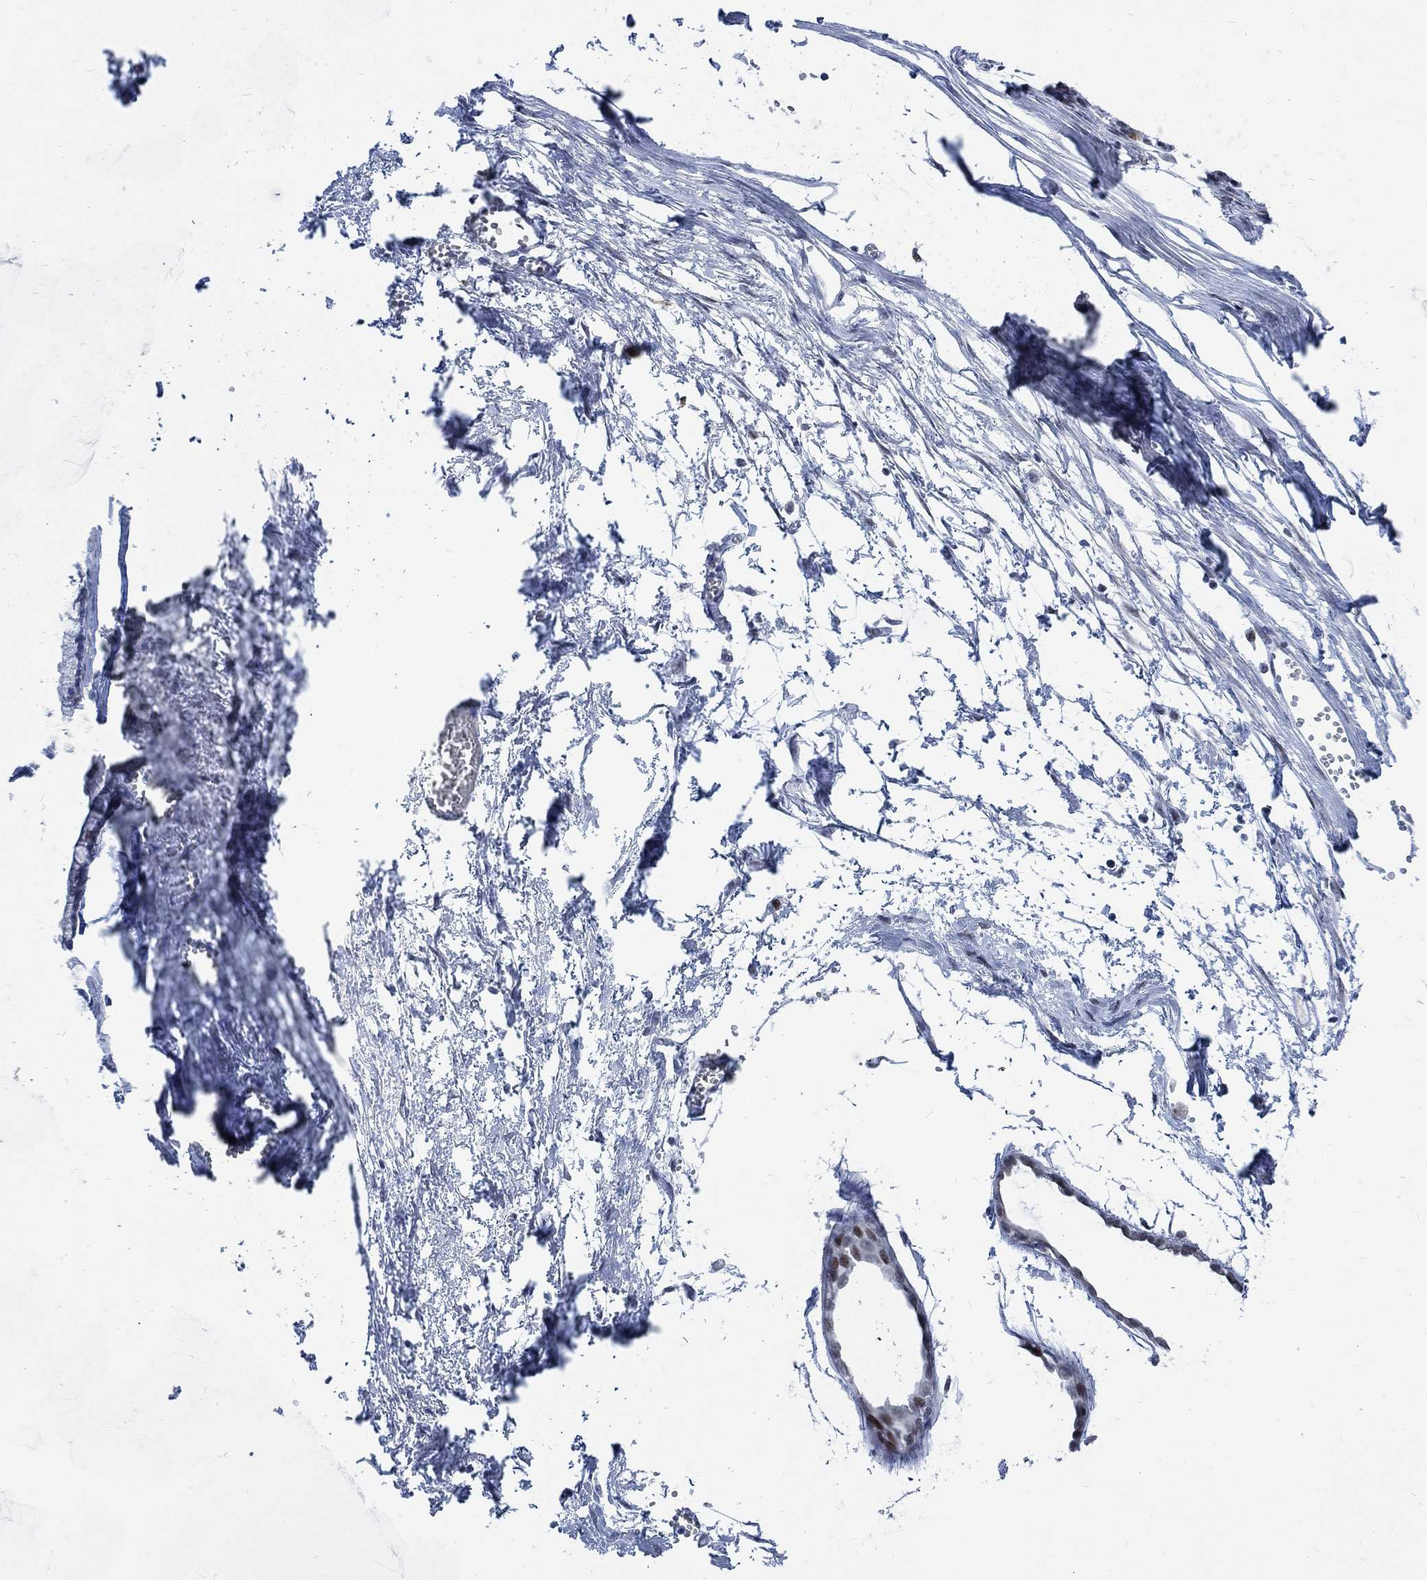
{"staining": {"intensity": "moderate", "quantity": "<25%", "location": "nuclear"}, "tissue": "ovarian cancer", "cell_type": "Tumor cells", "image_type": "cancer", "snomed": [{"axis": "morphology", "description": "Cystadenocarcinoma, mucinous, NOS"}, {"axis": "topography", "description": "Ovary"}], "caption": "Immunohistochemical staining of ovarian cancer reveals moderate nuclear protein positivity in about <25% of tumor cells.", "gene": "DLK1", "patient": {"sex": "female", "age": 67}}